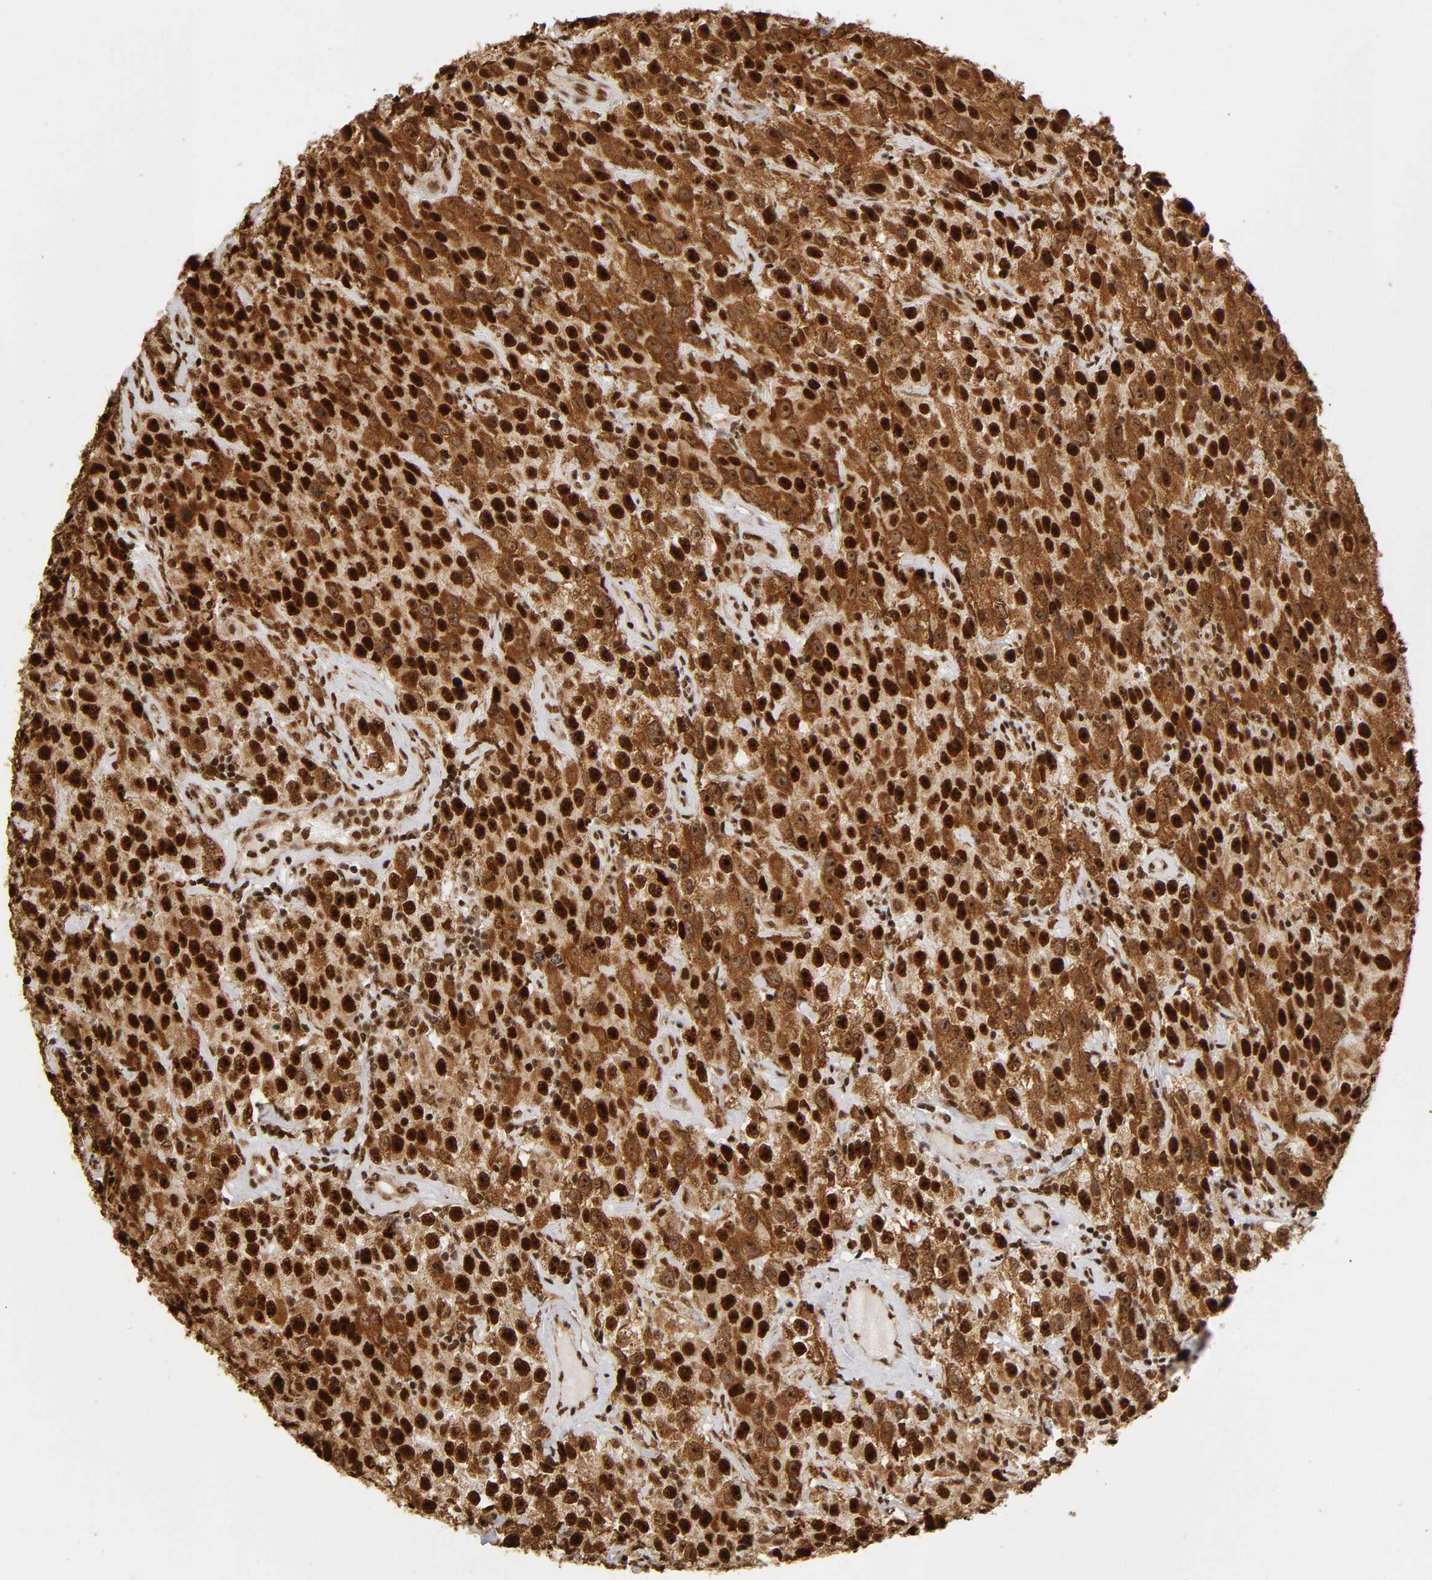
{"staining": {"intensity": "strong", "quantity": ">75%", "location": "cytoplasmic/membranous,nuclear"}, "tissue": "testis cancer", "cell_type": "Tumor cells", "image_type": "cancer", "snomed": [{"axis": "morphology", "description": "Seminoma, NOS"}, {"axis": "topography", "description": "Testis"}], "caption": "Protein analysis of testis cancer tissue shows strong cytoplasmic/membranous and nuclear expression in about >75% of tumor cells.", "gene": "RNF122", "patient": {"sex": "male", "age": 52}}